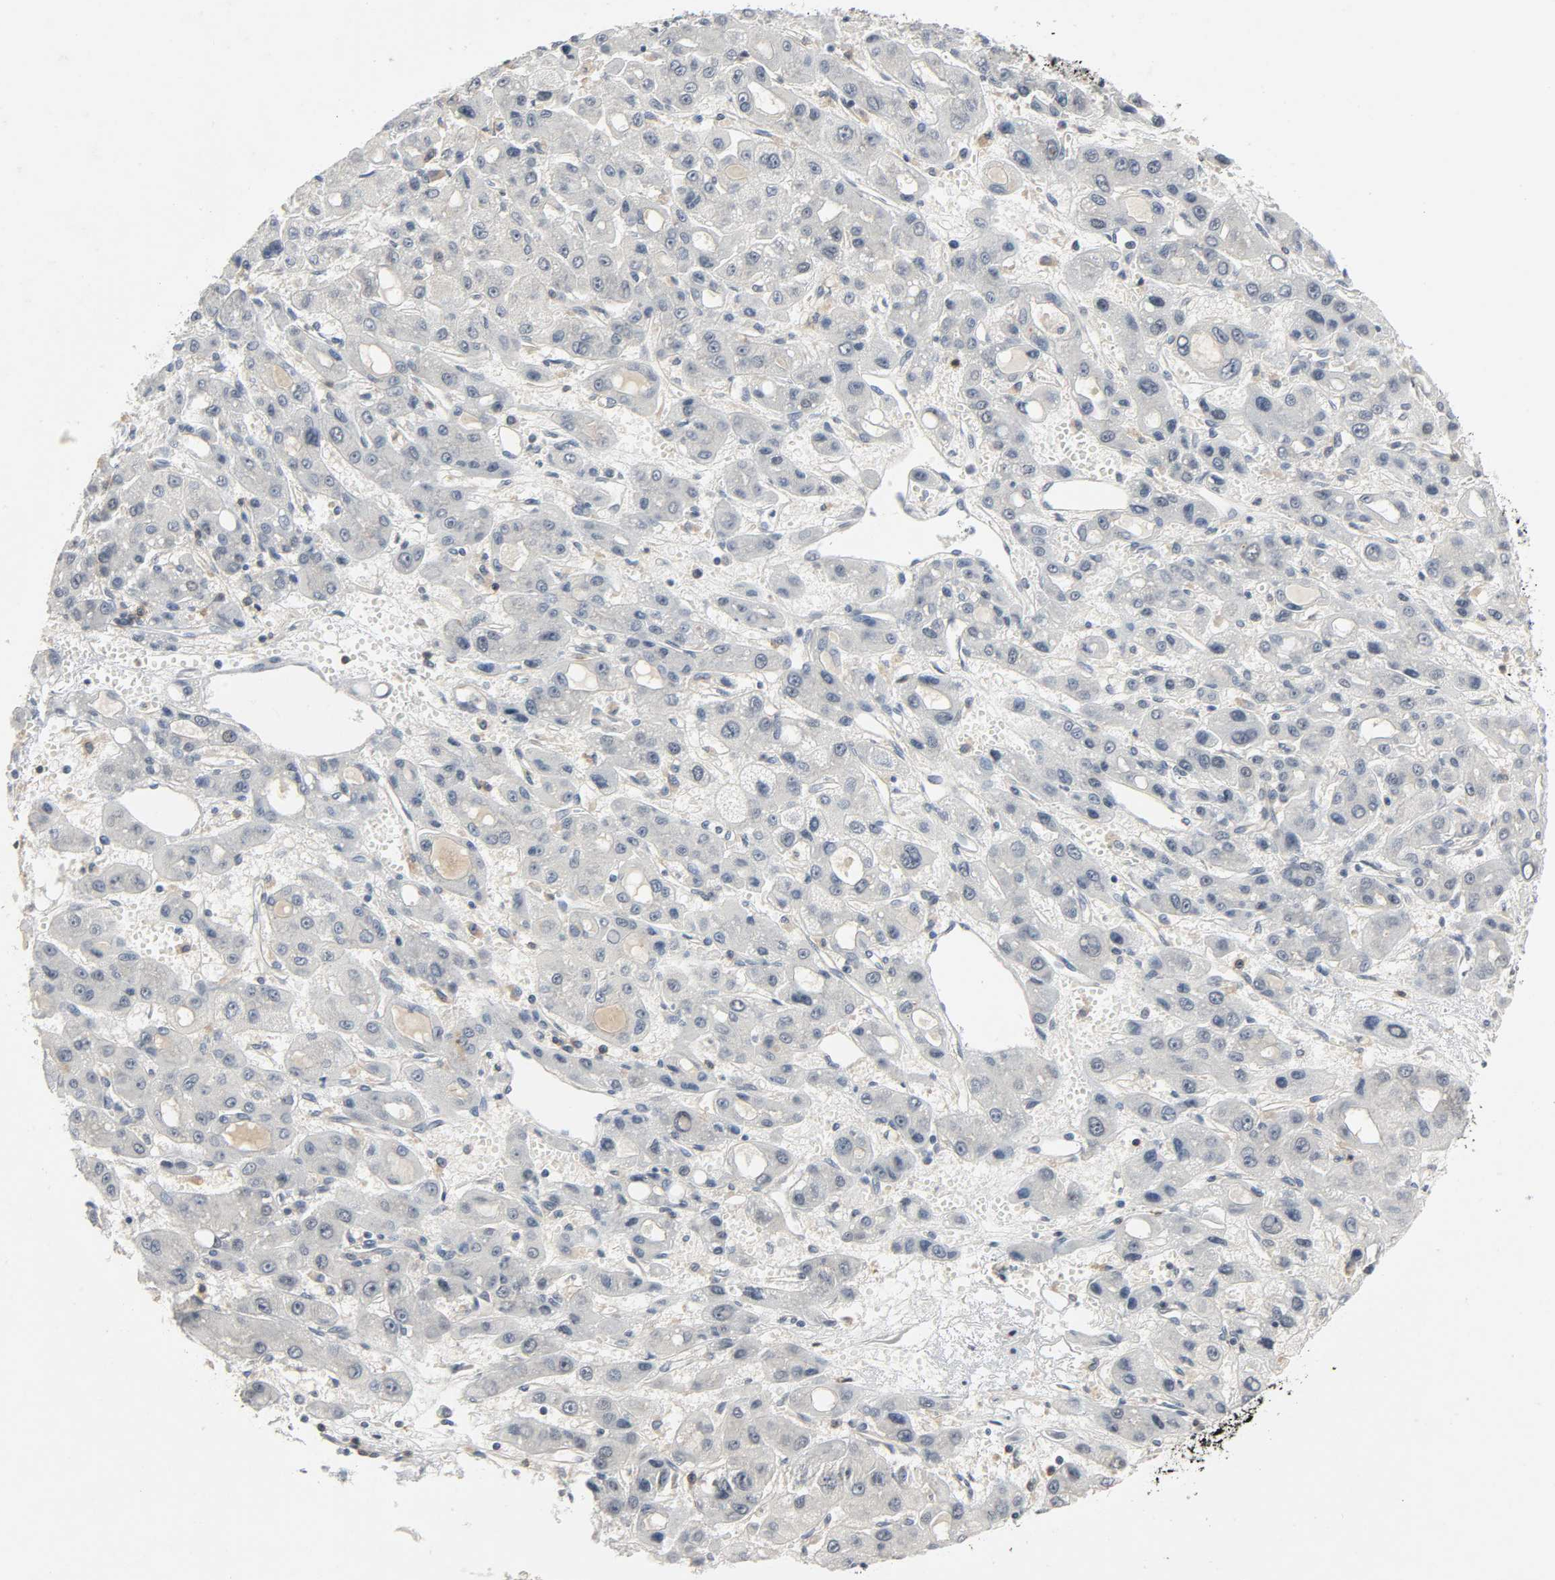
{"staining": {"intensity": "negative", "quantity": "none", "location": "none"}, "tissue": "liver cancer", "cell_type": "Tumor cells", "image_type": "cancer", "snomed": [{"axis": "morphology", "description": "Carcinoma, Hepatocellular, NOS"}, {"axis": "topography", "description": "Liver"}], "caption": "Immunohistochemistry (IHC) image of hepatocellular carcinoma (liver) stained for a protein (brown), which displays no positivity in tumor cells. The staining was performed using DAB to visualize the protein expression in brown, while the nuclei were stained in blue with hematoxylin (Magnification: 20x).", "gene": "CD4", "patient": {"sex": "male", "age": 55}}